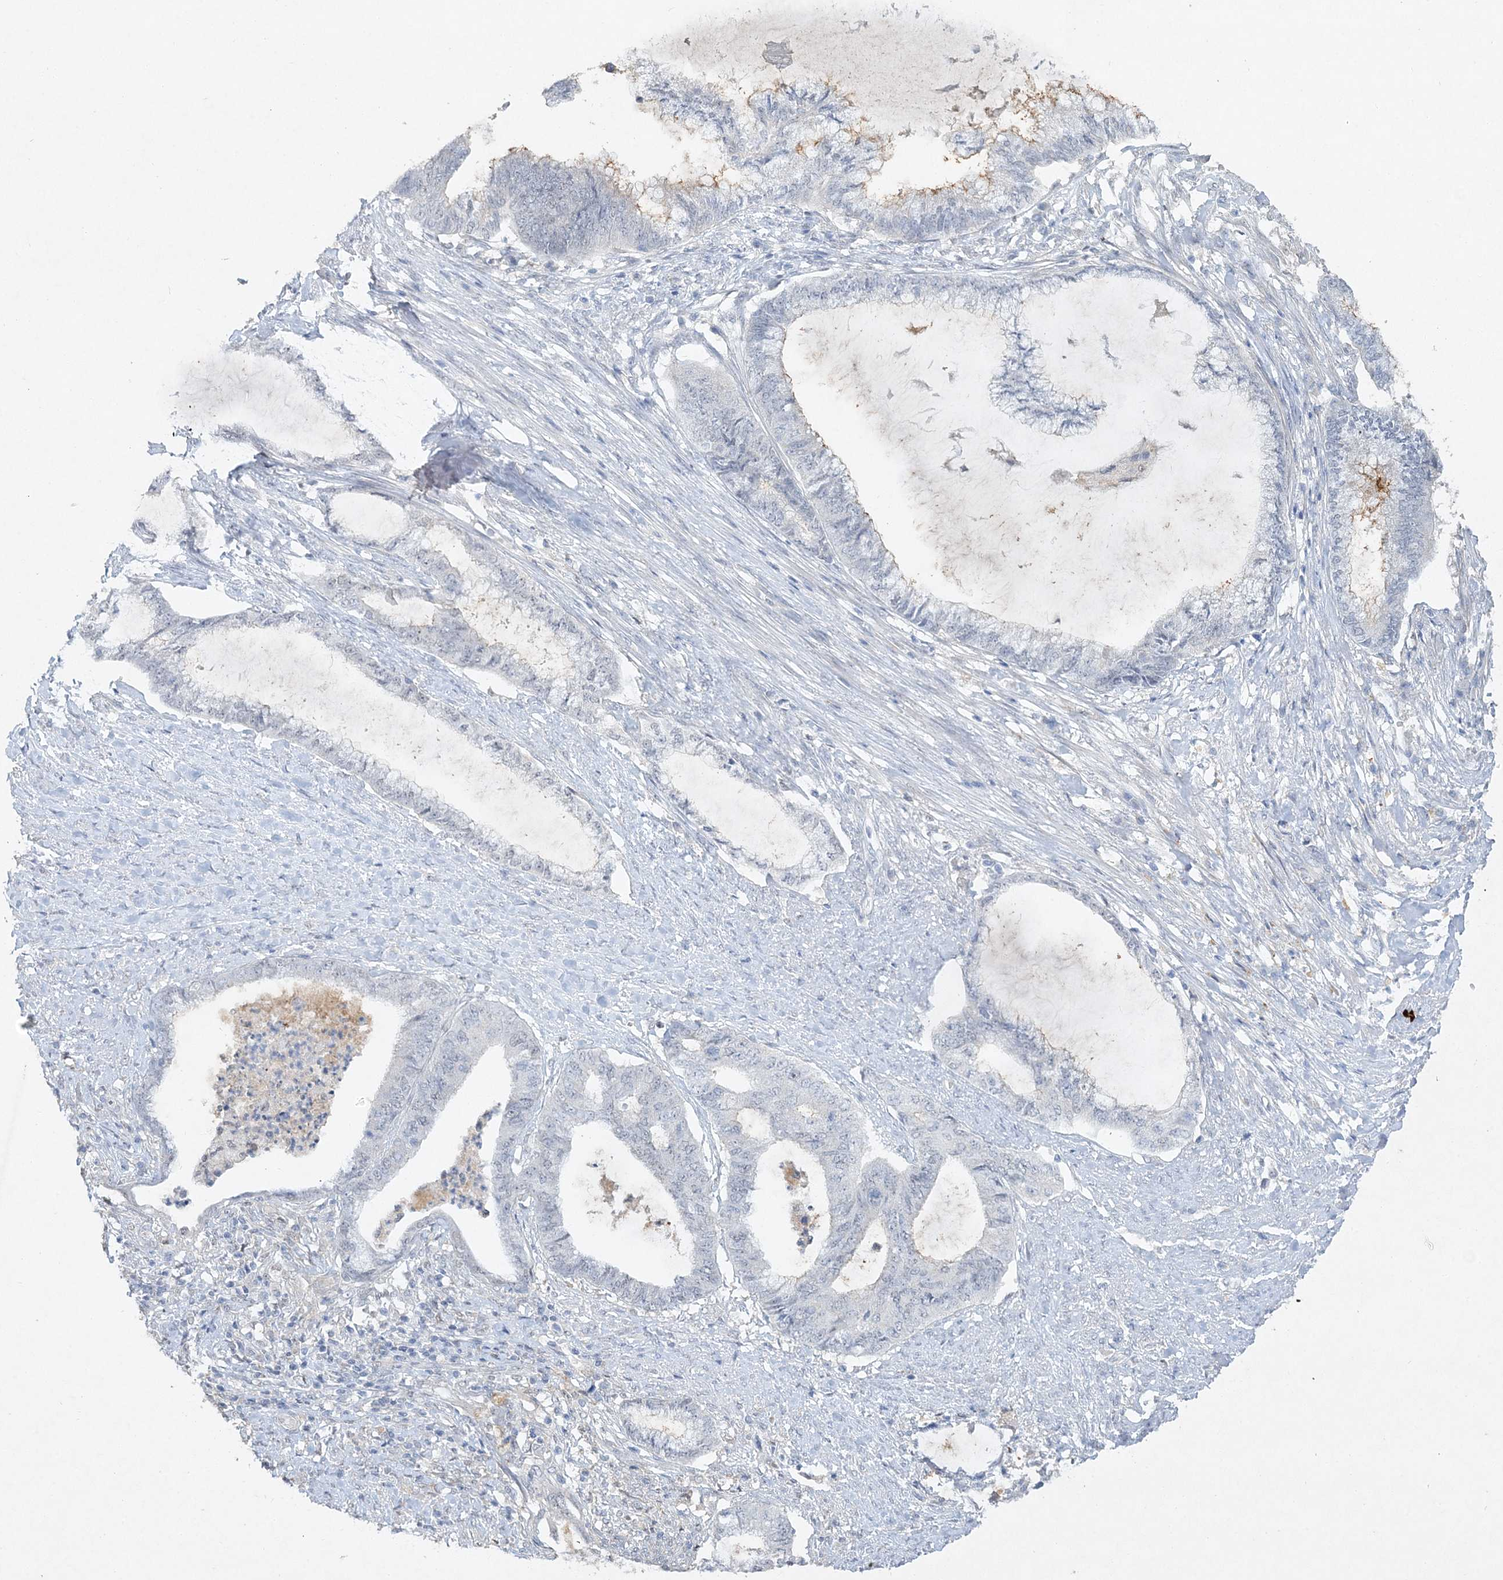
{"staining": {"intensity": "negative", "quantity": "none", "location": "none"}, "tissue": "endometrial cancer", "cell_type": "Tumor cells", "image_type": "cancer", "snomed": [{"axis": "morphology", "description": "Adenocarcinoma, NOS"}, {"axis": "topography", "description": "Endometrium"}], "caption": "IHC histopathology image of endometrial cancer stained for a protein (brown), which shows no expression in tumor cells. (DAB immunohistochemistry, high magnification).", "gene": "MAT2B", "patient": {"sex": "female", "age": 86}}